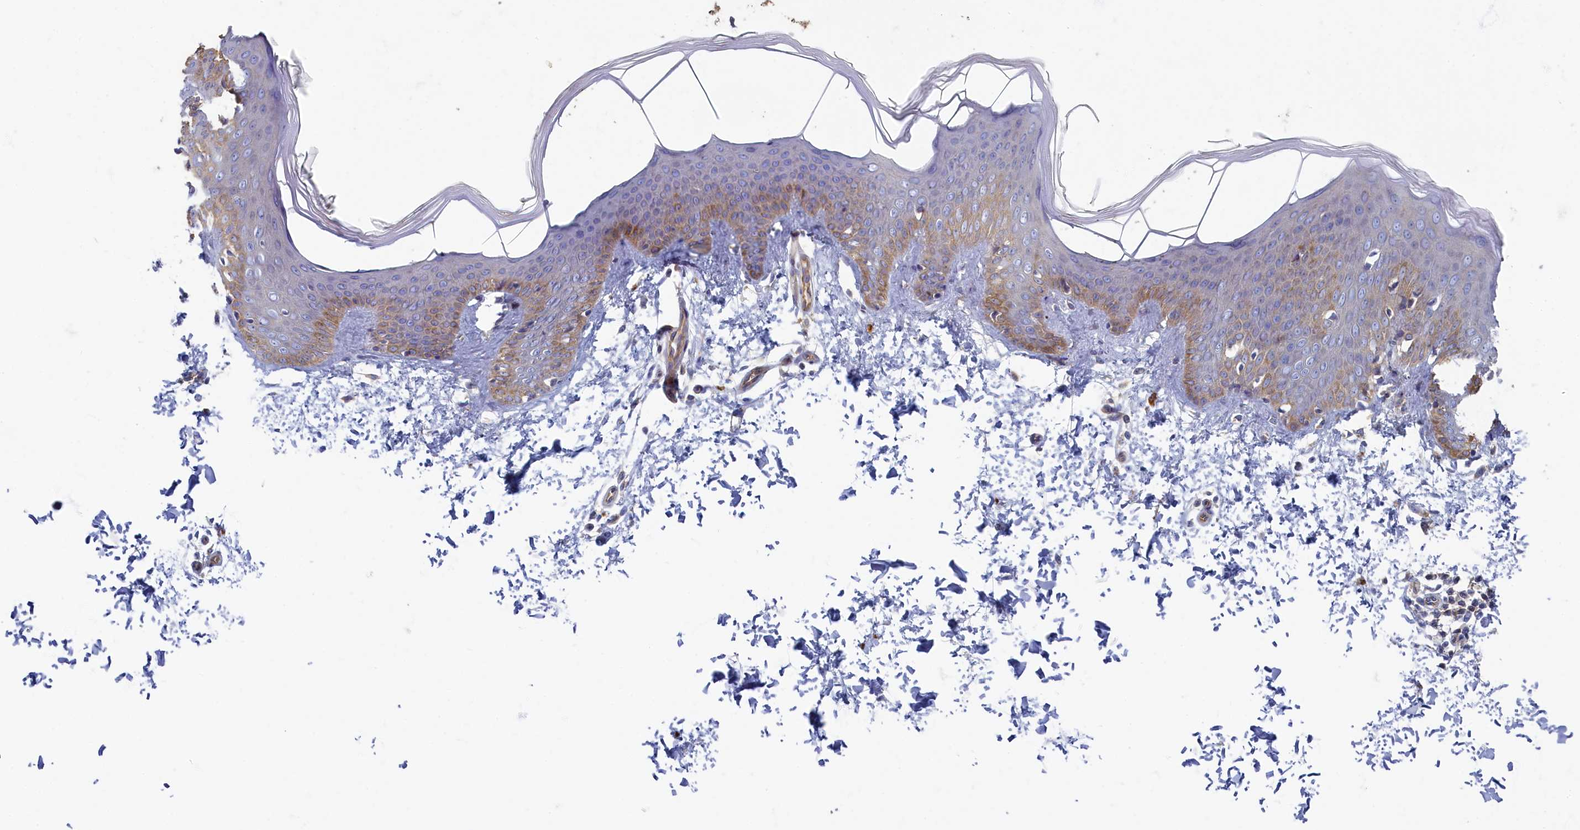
{"staining": {"intensity": "weak", "quantity": ">75%", "location": "cytoplasmic/membranous"}, "tissue": "skin", "cell_type": "Fibroblasts", "image_type": "normal", "snomed": [{"axis": "morphology", "description": "Normal tissue, NOS"}, {"axis": "topography", "description": "Skin"}], "caption": "Immunohistochemistry (IHC) image of unremarkable skin: skin stained using immunohistochemistry (IHC) displays low levels of weak protein expression localized specifically in the cytoplasmic/membranous of fibroblasts, appearing as a cytoplasmic/membranous brown color.", "gene": "PSMG2", "patient": {"sex": "male", "age": 36}}